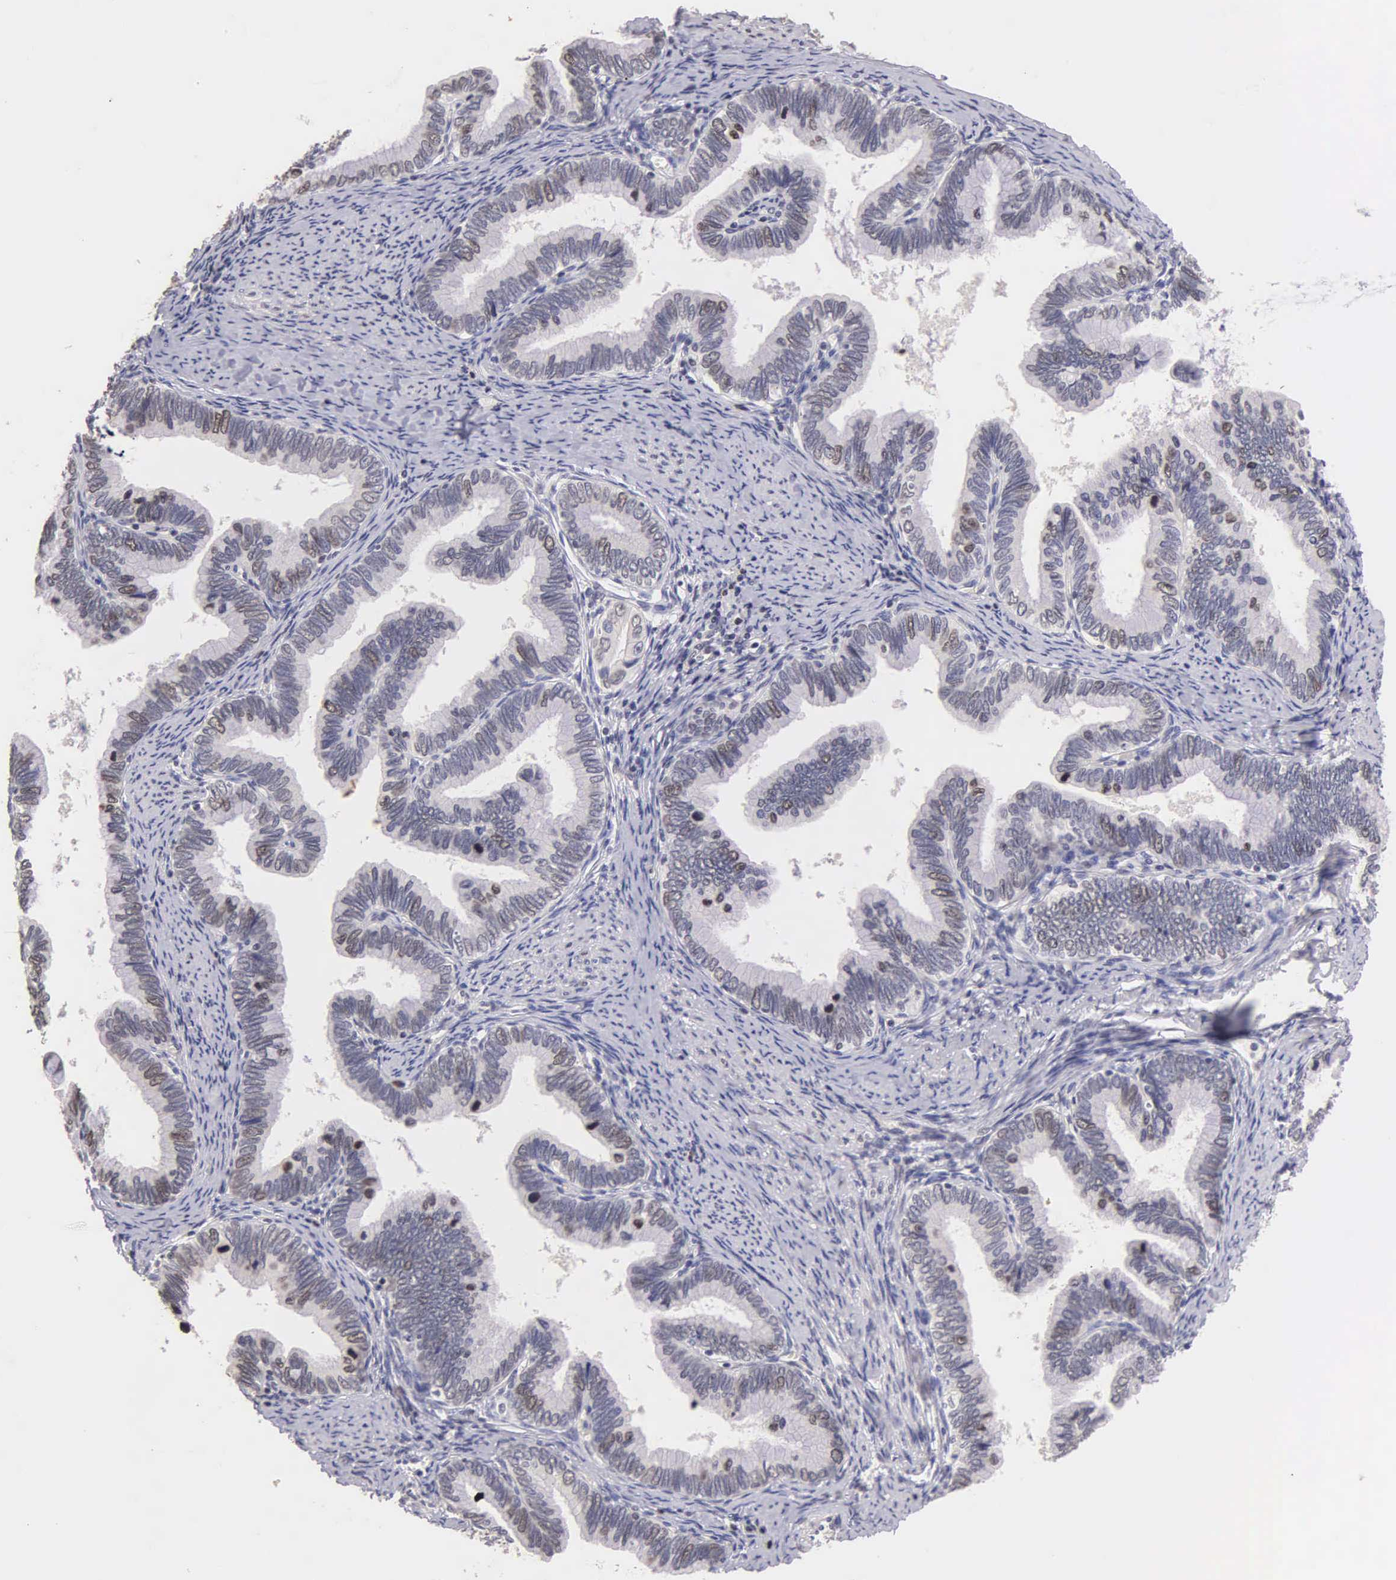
{"staining": {"intensity": "weak", "quantity": "<25%", "location": "nuclear"}, "tissue": "cervical cancer", "cell_type": "Tumor cells", "image_type": "cancer", "snomed": [{"axis": "morphology", "description": "Adenocarcinoma, NOS"}, {"axis": "topography", "description": "Cervix"}], "caption": "An image of human cervical adenocarcinoma is negative for staining in tumor cells. (Stains: DAB (3,3'-diaminobenzidine) IHC with hematoxylin counter stain, Microscopy: brightfield microscopy at high magnification).", "gene": "MKI67", "patient": {"sex": "female", "age": 49}}